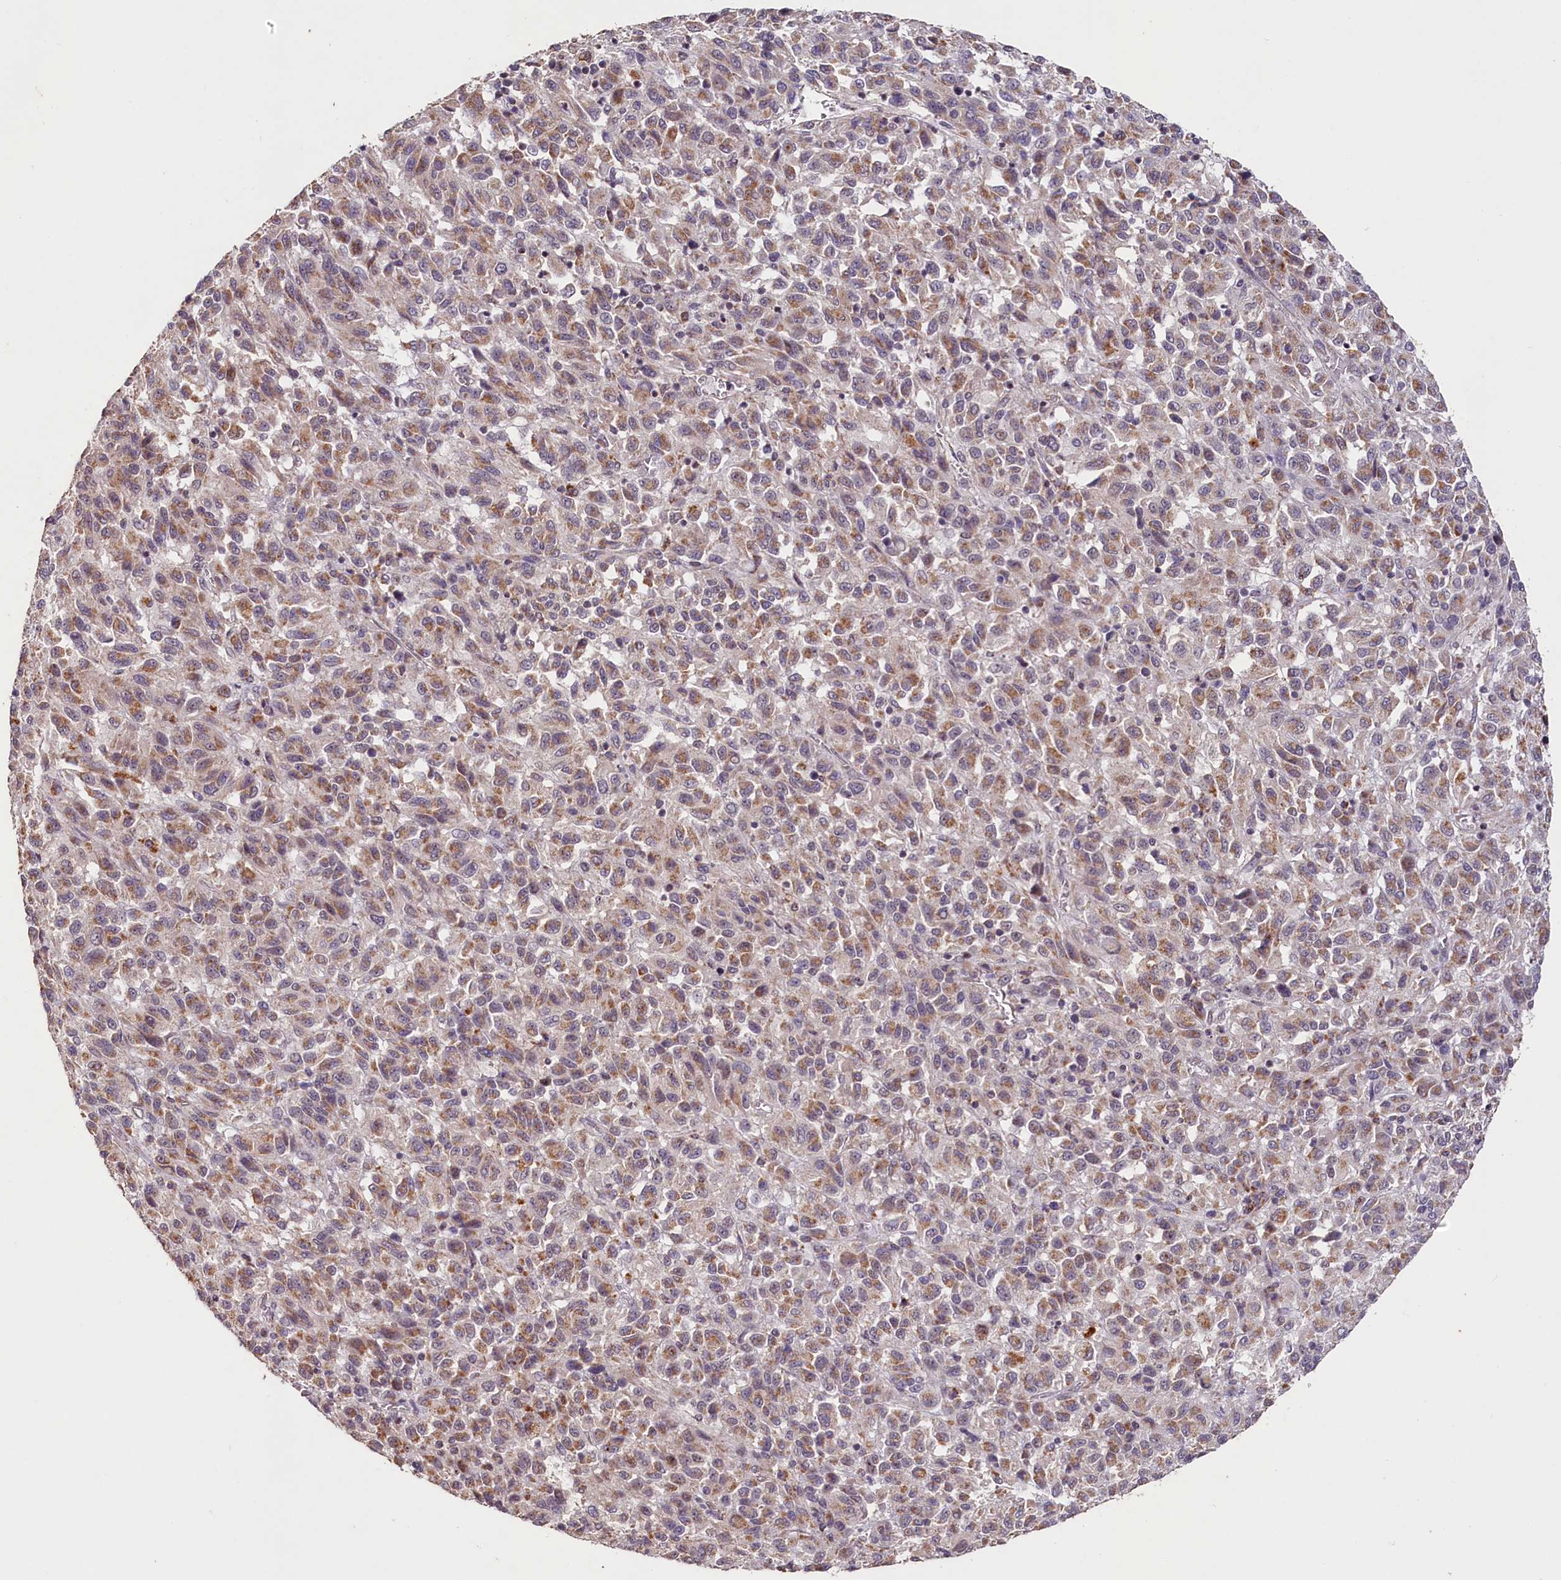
{"staining": {"intensity": "moderate", "quantity": ">75%", "location": "cytoplasmic/membranous"}, "tissue": "melanoma", "cell_type": "Tumor cells", "image_type": "cancer", "snomed": [{"axis": "morphology", "description": "Malignant melanoma, Metastatic site"}, {"axis": "topography", "description": "Lung"}], "caption": "IHC photomicrograph of human malignant melanoma (metastatic site) stained for a protein (brown), which displays medium levels of moderate cytoplasmic/membranous positivity in about >75% of tumor cells.", "gene": "PDE6D", "patient": {"sex": "male", "age": 64}}